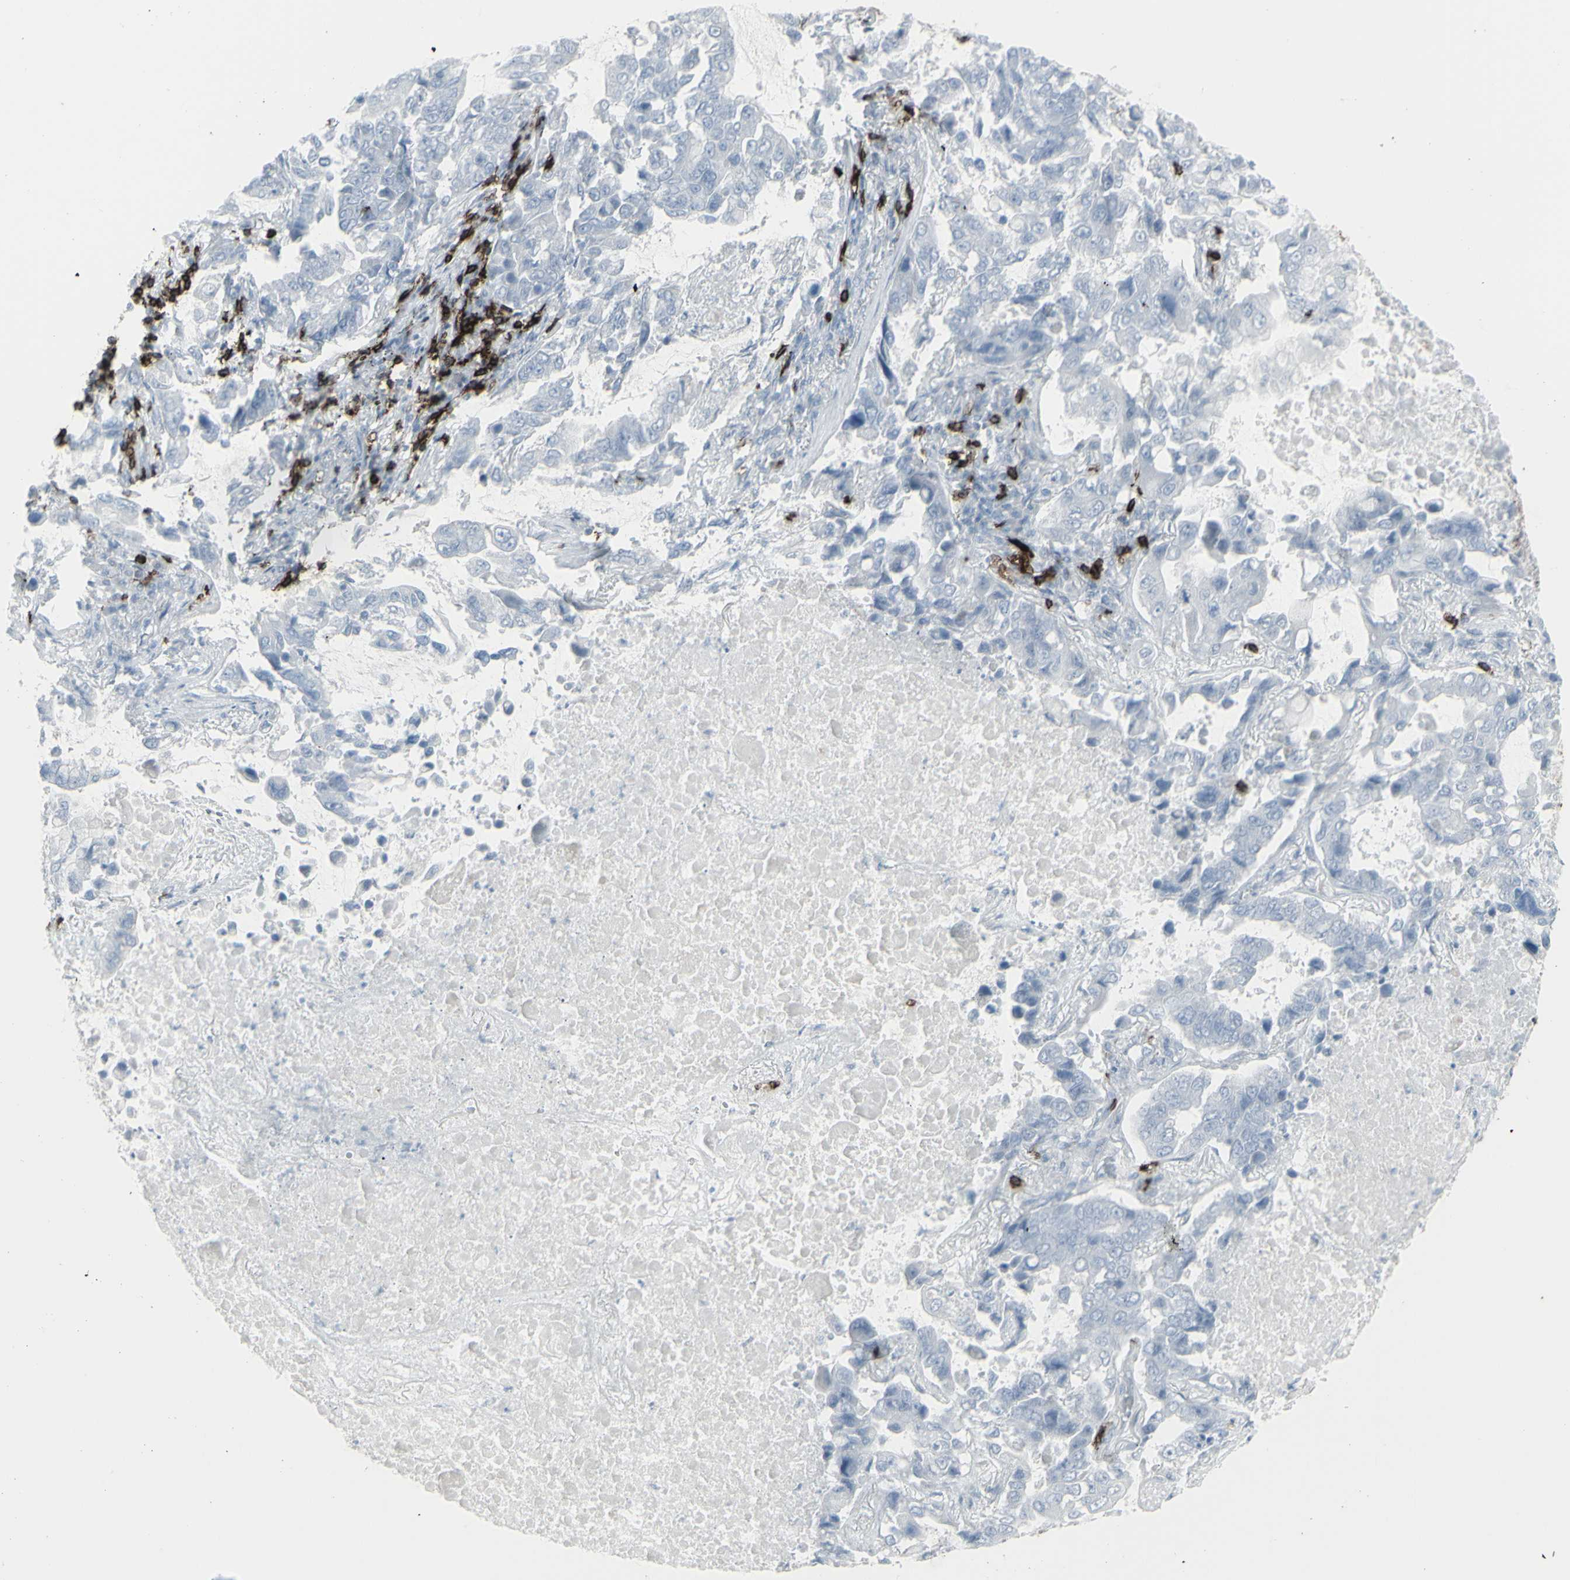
{"staining": {"intensity": "negative", "quantity": "none", "location": "none"}, "tissue": "lung cancer", "cell_type": "Tumor cells", "image_type": "cancer", "snomed": [{"axis": "morphology", "description": "Adenocarcinoma, NOS"}, {"axis": "topography", "description": "Lung"}], "caption": "Immunohistochemistry histopathology image of neoplastic tissue: lung cancer (adenocarcinoma) stained with DAB (3,3'-diaminobenzidine) demonstrates no significant protein expression in tumor cells.", "gene": "CD247", "patient": {"sex": "male", "age": 64}}